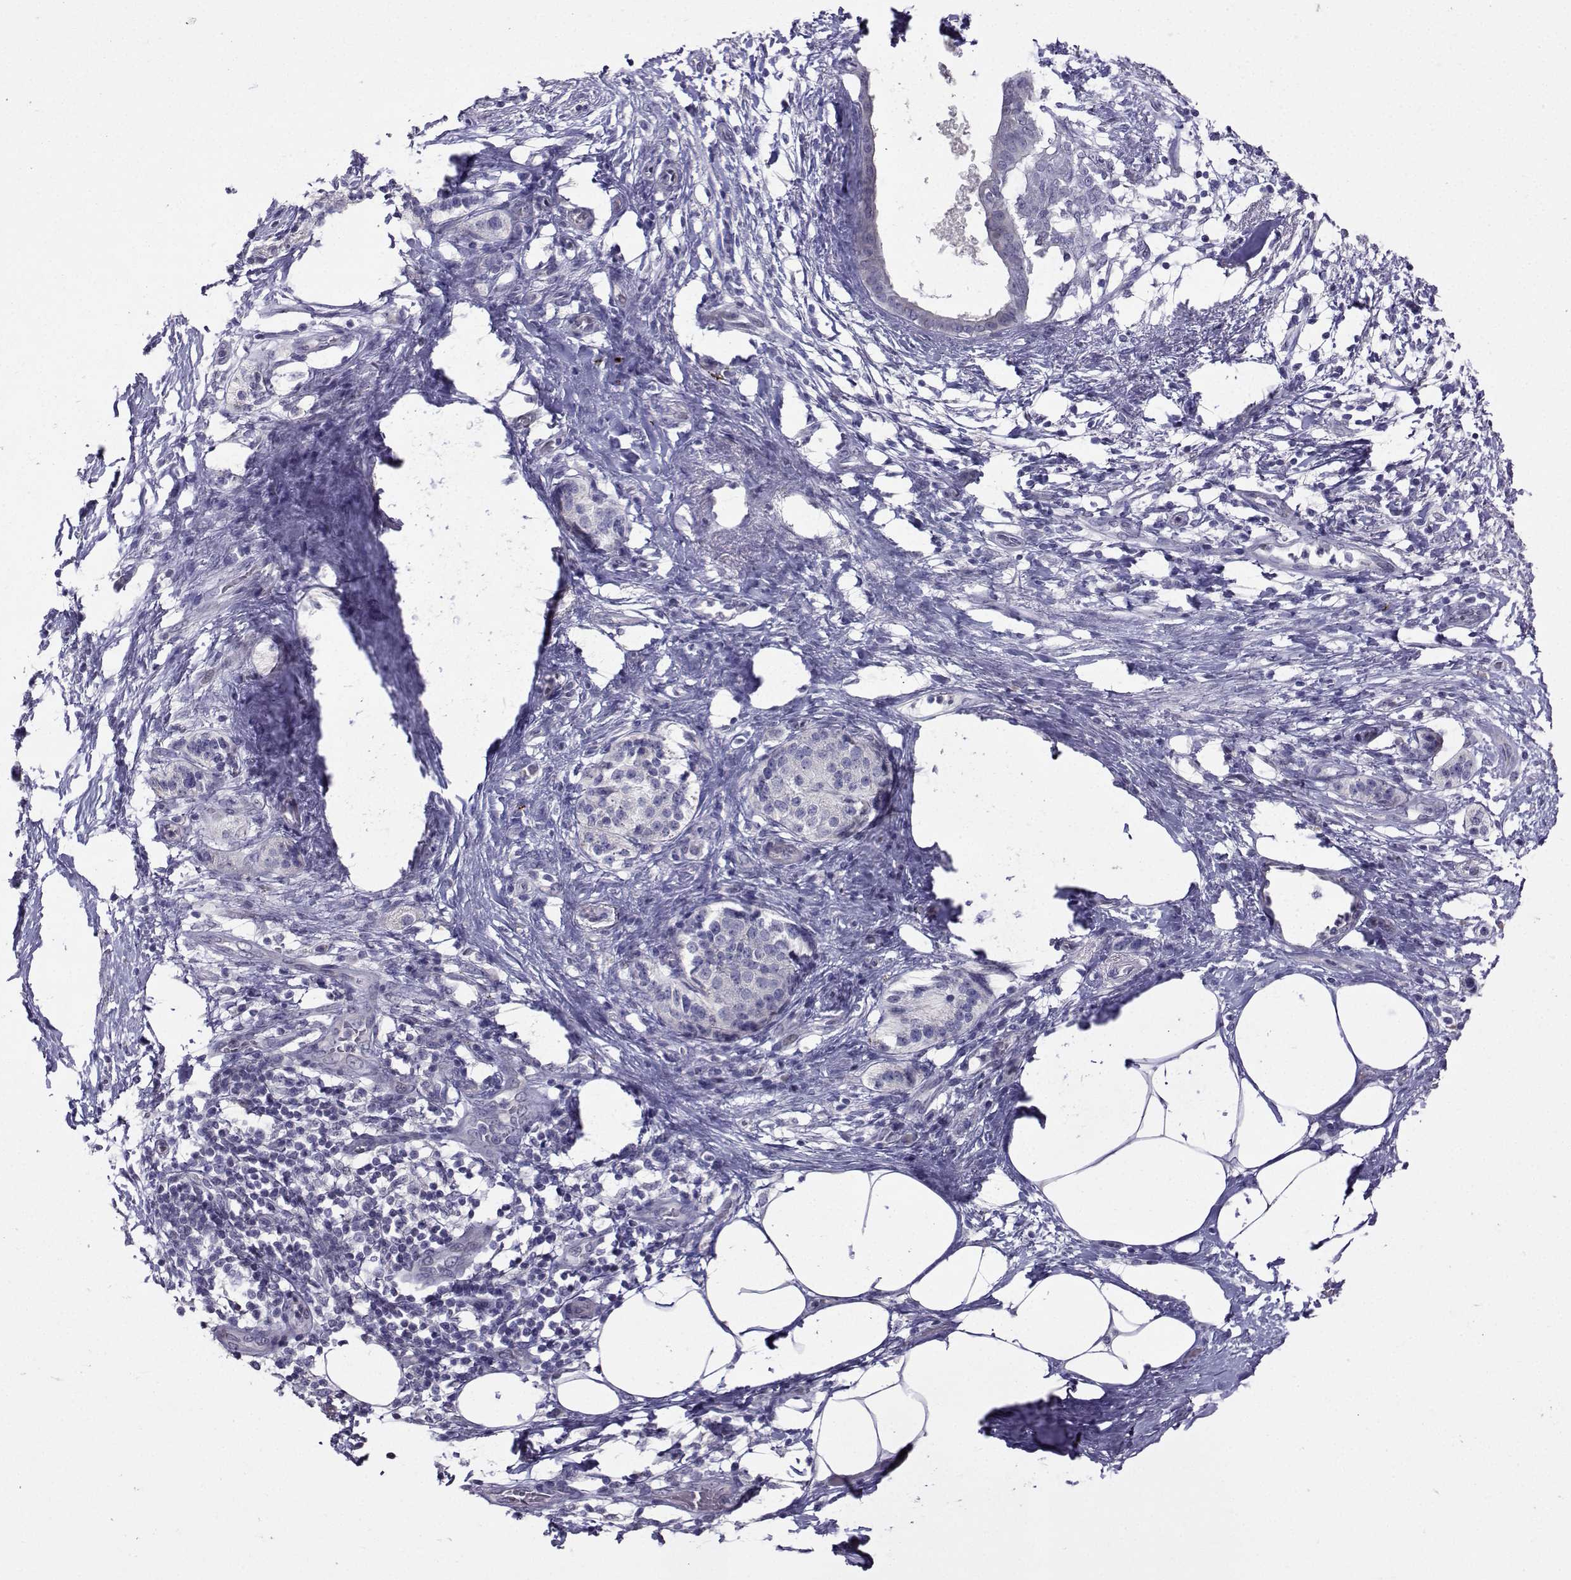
{"staining": {"intensity": "negative", "quantity": "none", "location": "none"}, "tissue": "pancreatic cancer", "cell_type": "Tumor cells", "image_type": "cancer", "snomed": [{"axis": "morphology", "description": "Adenocarcinoma, NOS"}, {"axis": "topography", "description": "Pancreas"}], "caption": "Pancreatic adenocarcinoma was stained to show a protein in brown. There is no significant positivity in tumor cells.", "gene": "CARTPT", "patient": {"sex": "female", "age": 72}}